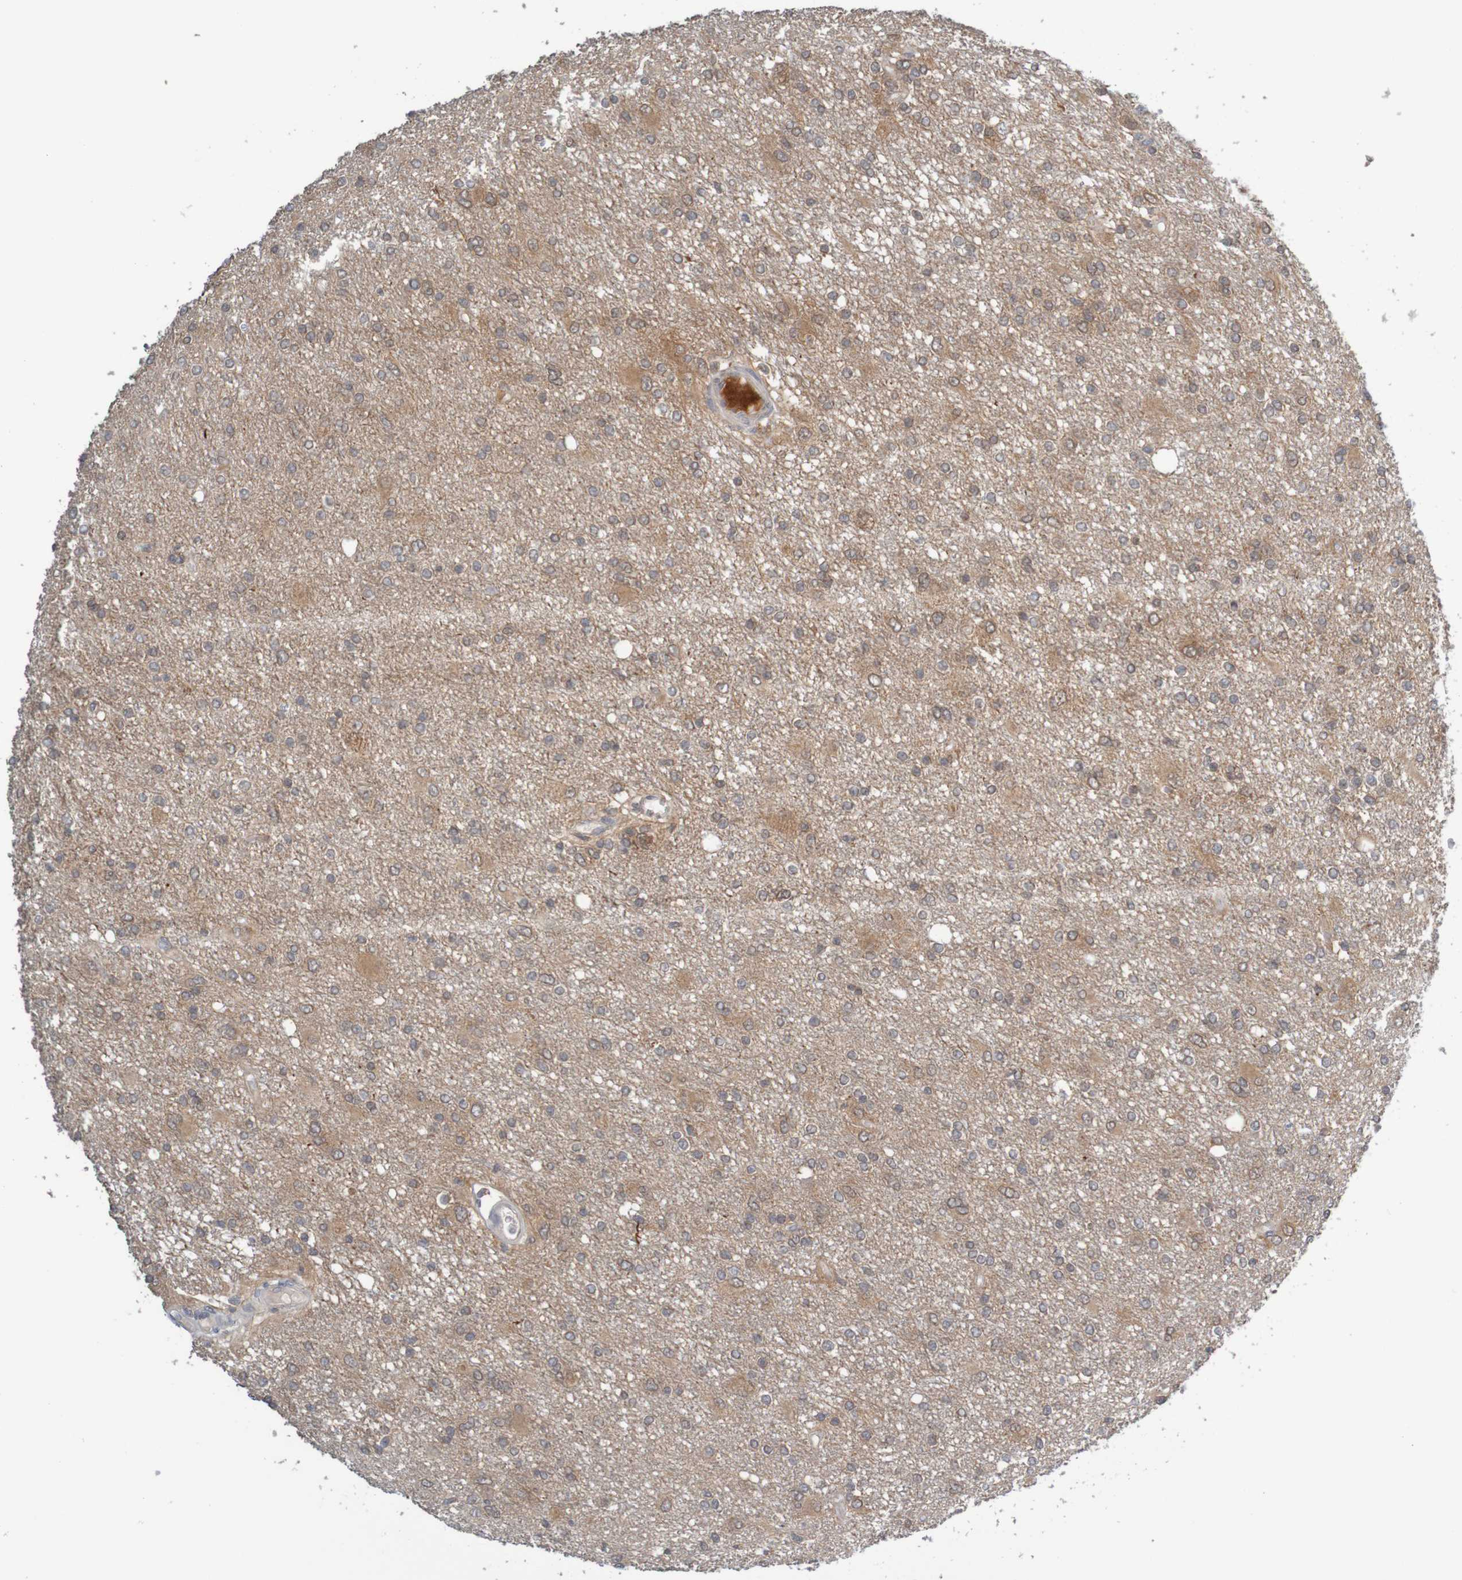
{"staining": {"intensity": "weak", "quantity": ">75%", "location": "cytoplasmic/membranous"}, "tissue": "glioma", "cell_type": "Tumor cells", "image_type": "cancer", "snomed": [{"axis": "morphology", "description": "Glioma, malignant, High grade"}, {"axis": "topography", "description": "Brain"}], "caption": "High-grade glioma (malignant) stained with IHC reveals weak cytoplasmic/membranous positivity in about >75% of tumor cells.", "gene": "ANKK1", "patient": {"sex": "female", "age": 59}}